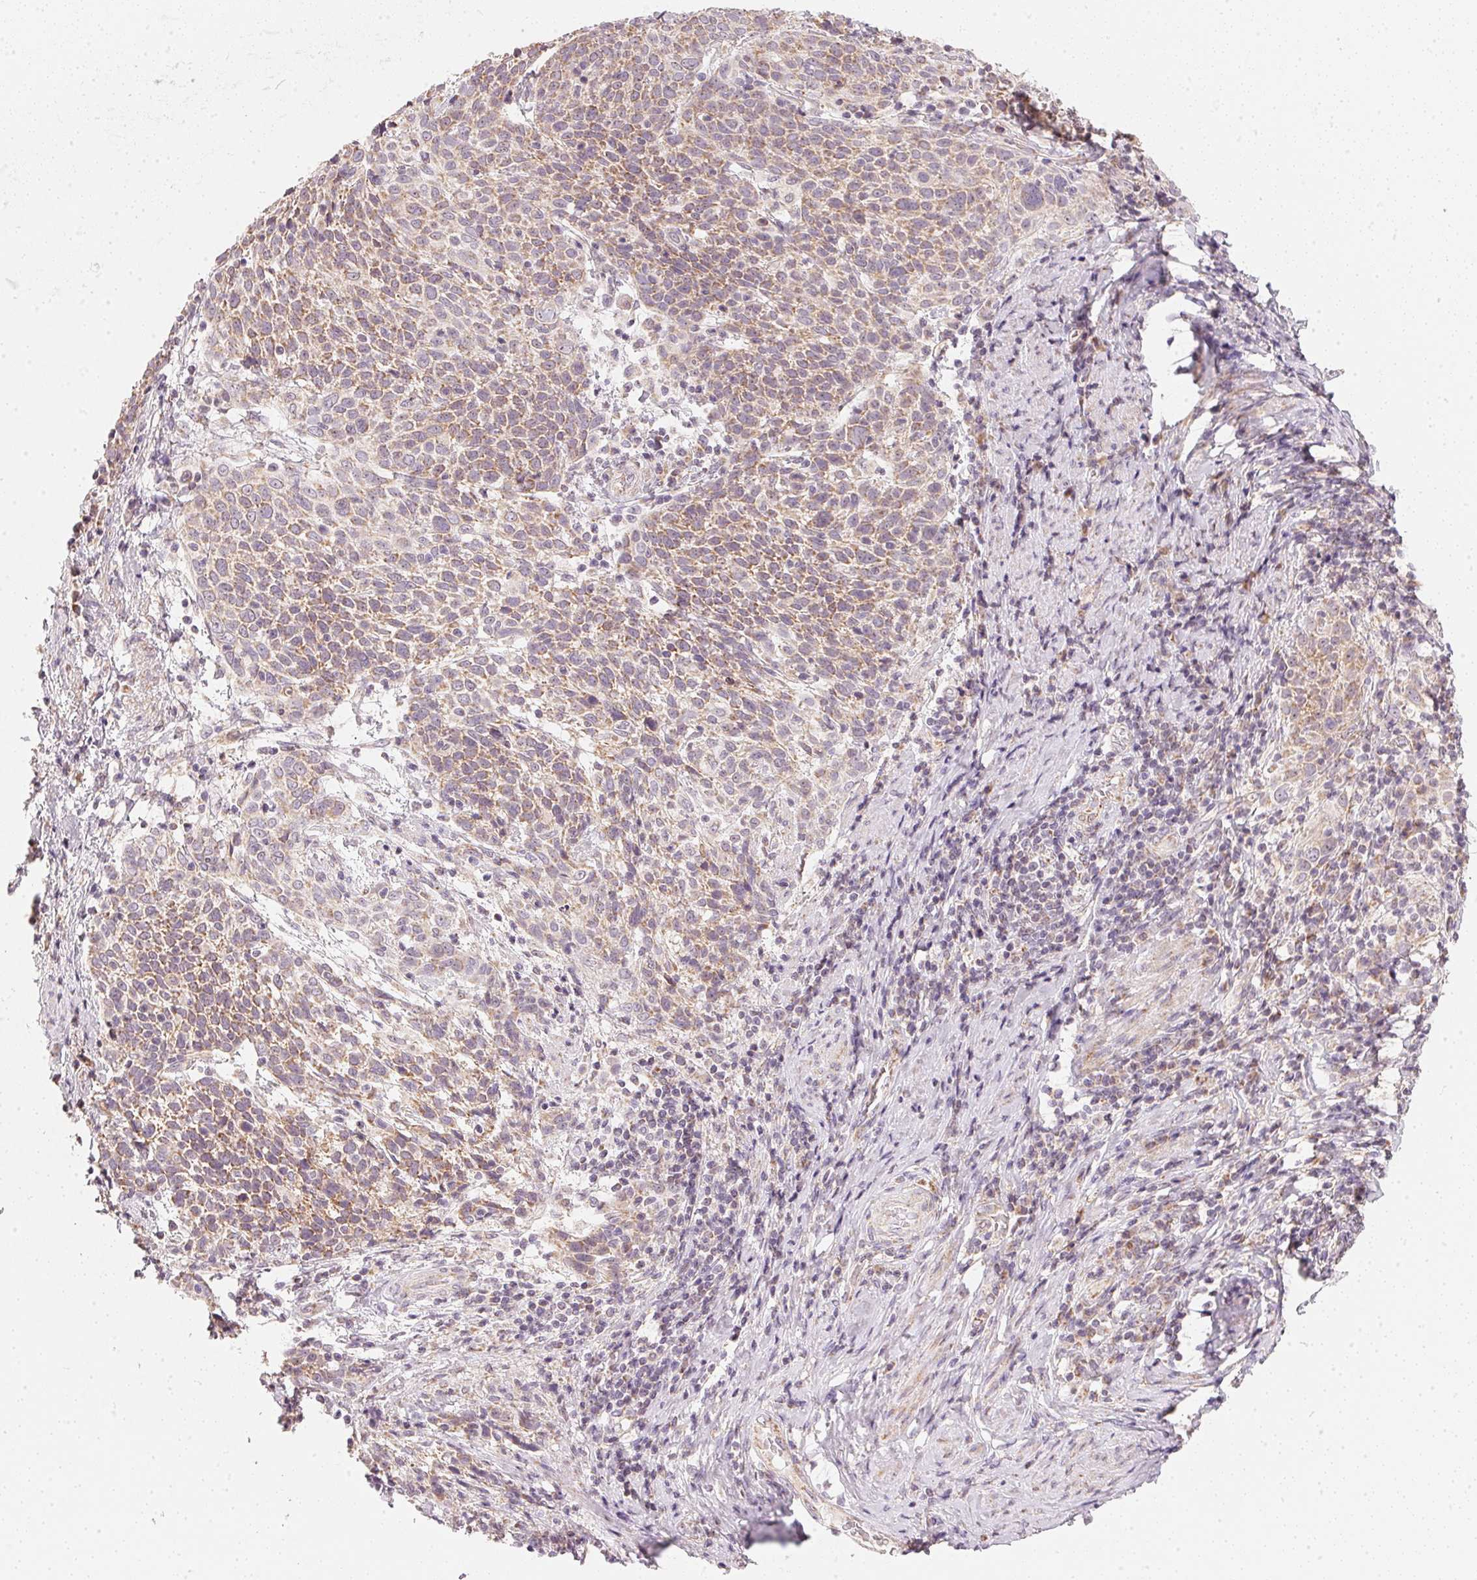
{"staining": {"intensity": "weak", "quantity": ">75%", "location": "cytoplasmic/membranous"}, "tissue": "cervical cancer", "cell_type": "Tumor cells", "image_type": "cancer", "snomed": [{"axis": "morphology", "description": "Squamous cell carcinoma, NOS"}, {"axis": "topography", "description": "Cervix"}], "caption": "The photomicrograph reveals staining of cervical squamous cell carcinoma, revealing weak cytoplasmic/membranous protein positivity (brown color) within tumor cells.", "gene": "COQ7", "patient": {"sex": "female", "age": 61}}